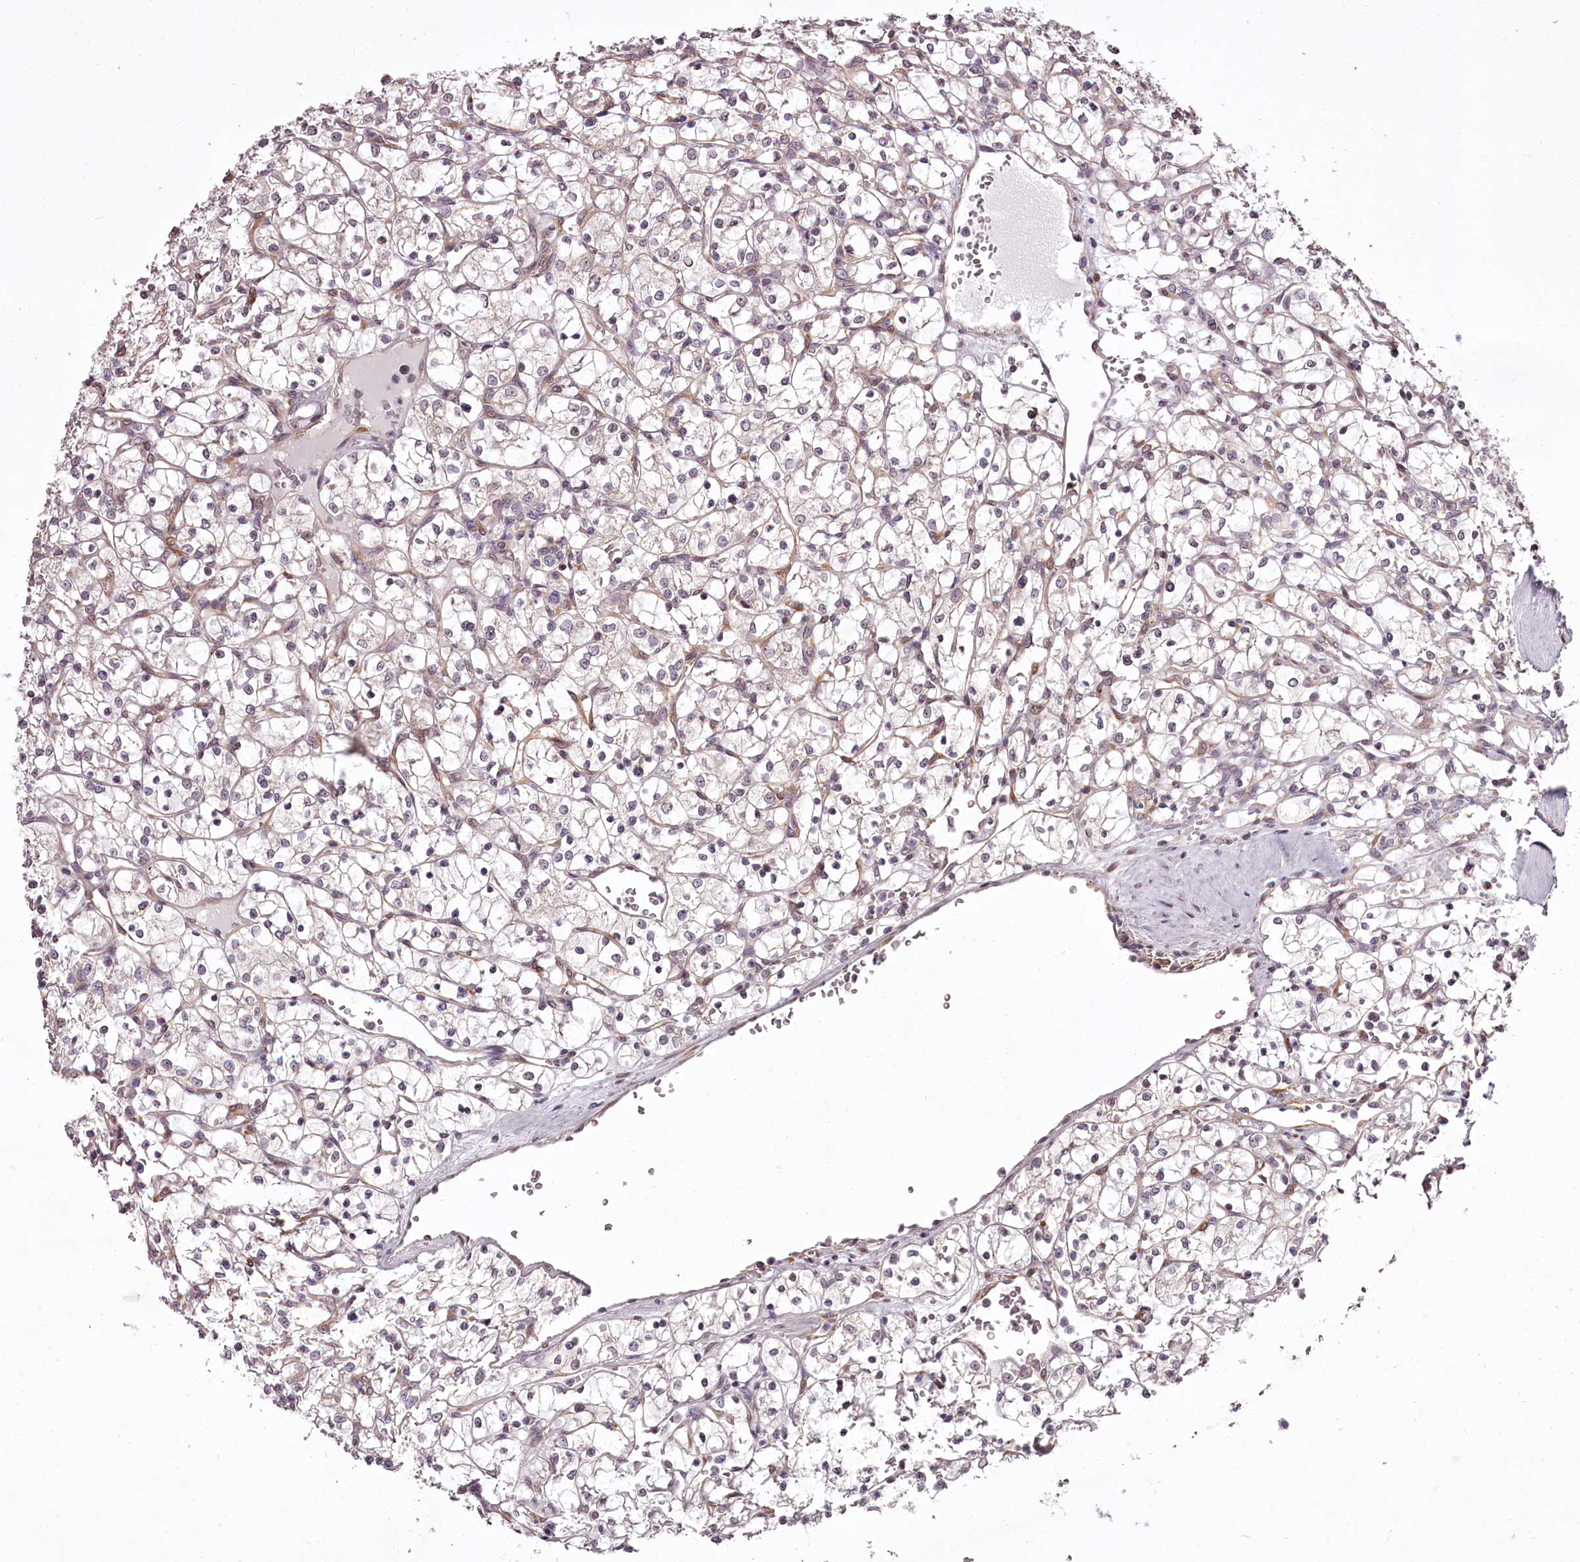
{"staining": {"intensity": "negative", "quantity": "none", "location": "none"}, "tissue": "renal cancer", "cell_type": "Tumor cells", "image_type": "cancer", "snomed": [{"axis": "morphology", "description": "Adenocarcinoma, NOS"}, {"axis": "topography", "description": "Kidney"}], "caption": "Tumor cells are negative for brown protein staining in renal cancer (adenocarcinoma). (DAB immunohistochemistry, high magnification).", "gene": "CCDC92", "patient": {"sex": "female", "age": 69}}